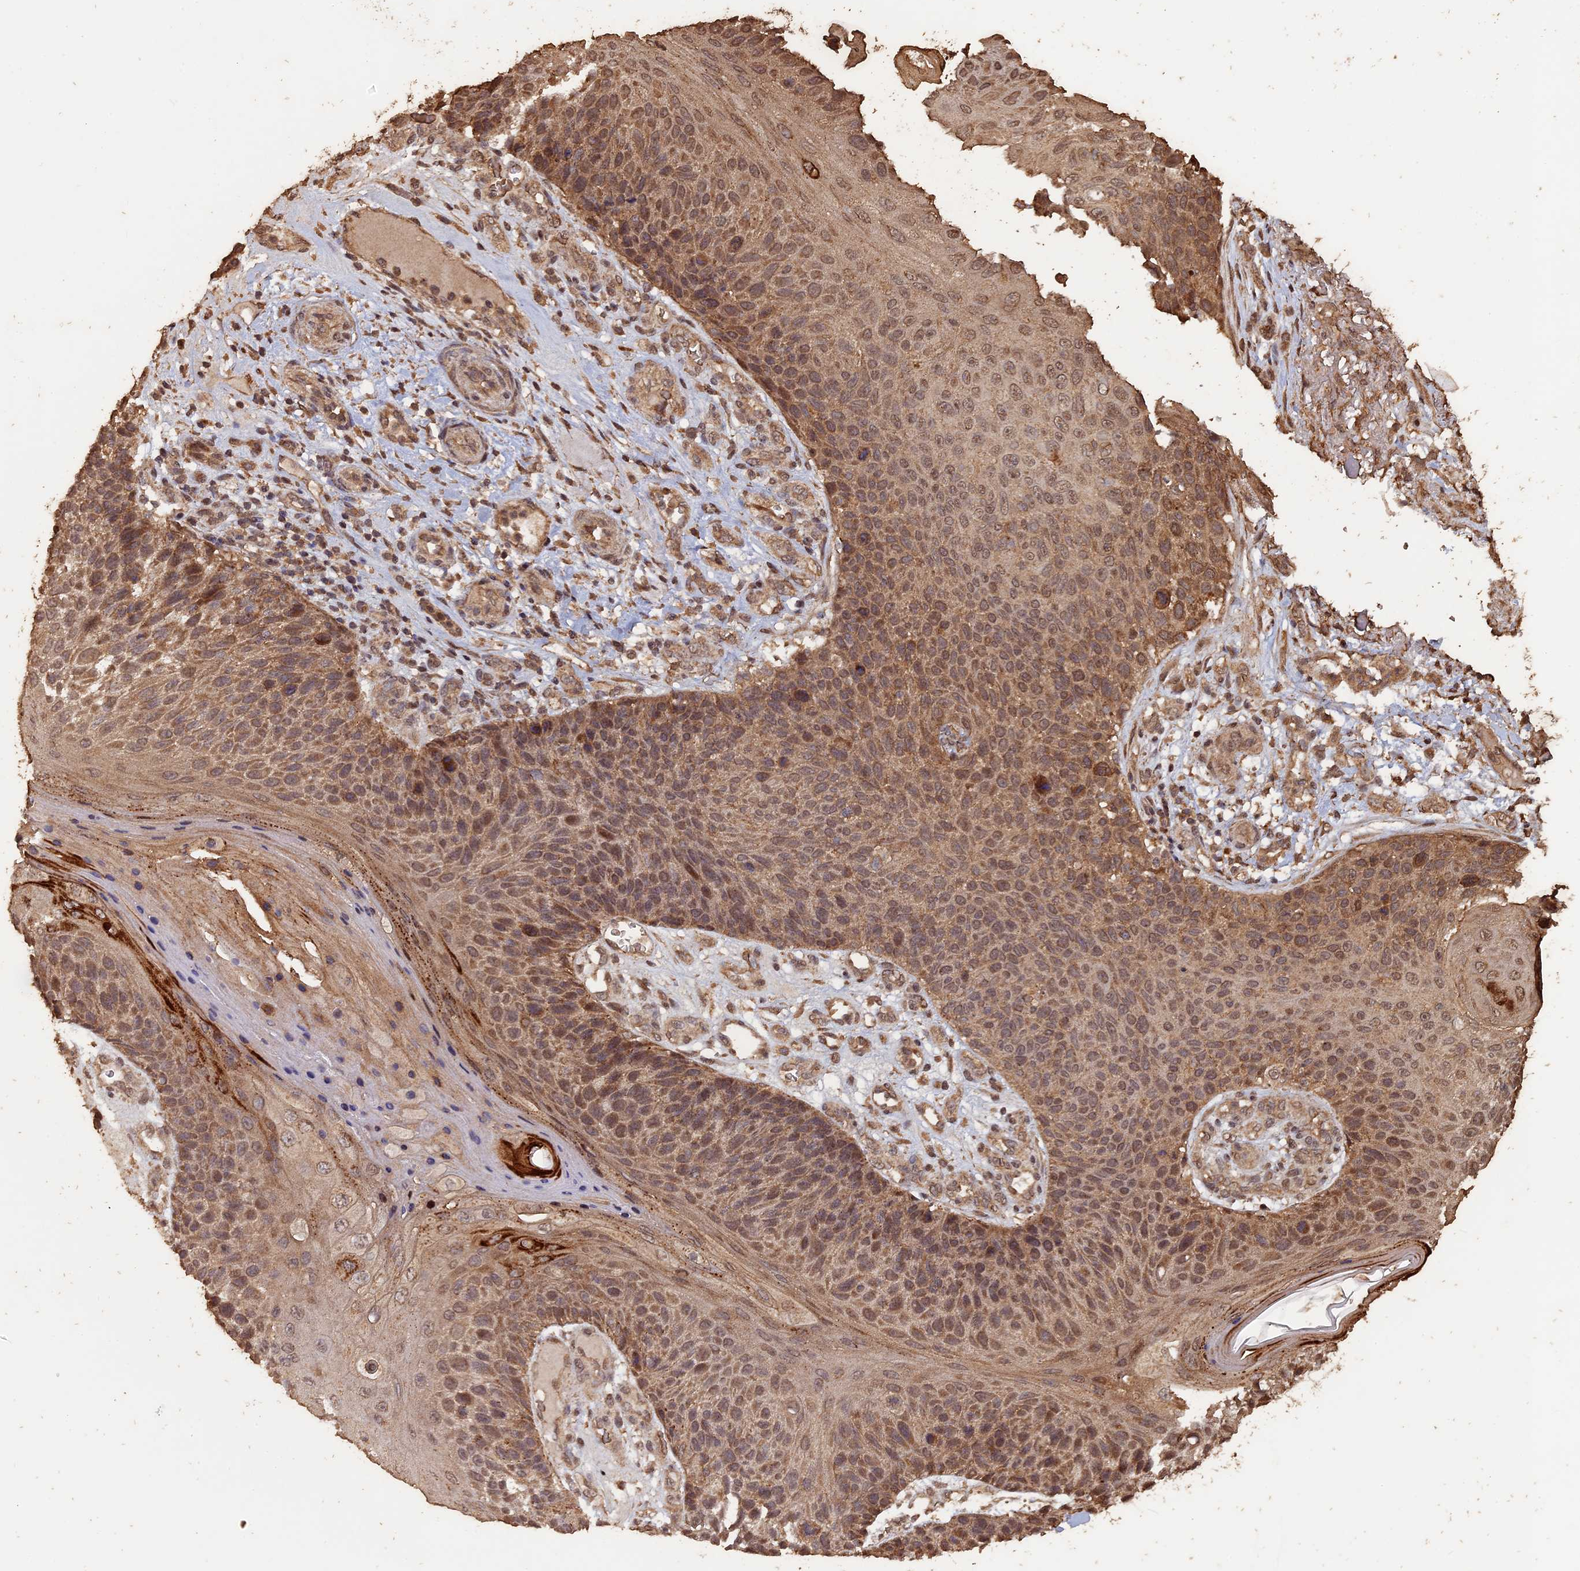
{"staining": {"intensity": "moderate", "quantity": ">75%", "location": "cytoplasmic/membranous,nuclear"}, "tissue": "skin cancer", "cell_type": "Tumor cells", "image_type": "cancer", "snomed": [{"axis": "morphology", "description": "Squamous cell carcinoma, NOS"}, {"axis": "topography", "description": "Skin"}], "caption": "A brown stain labels moderate cytoplasmic/membranous and nuclear expression of a protein in squamous cell carcinoma (skin) tumor cells.", "gene": "HUNK", "patient": {"sex": "female", "age": 88}}